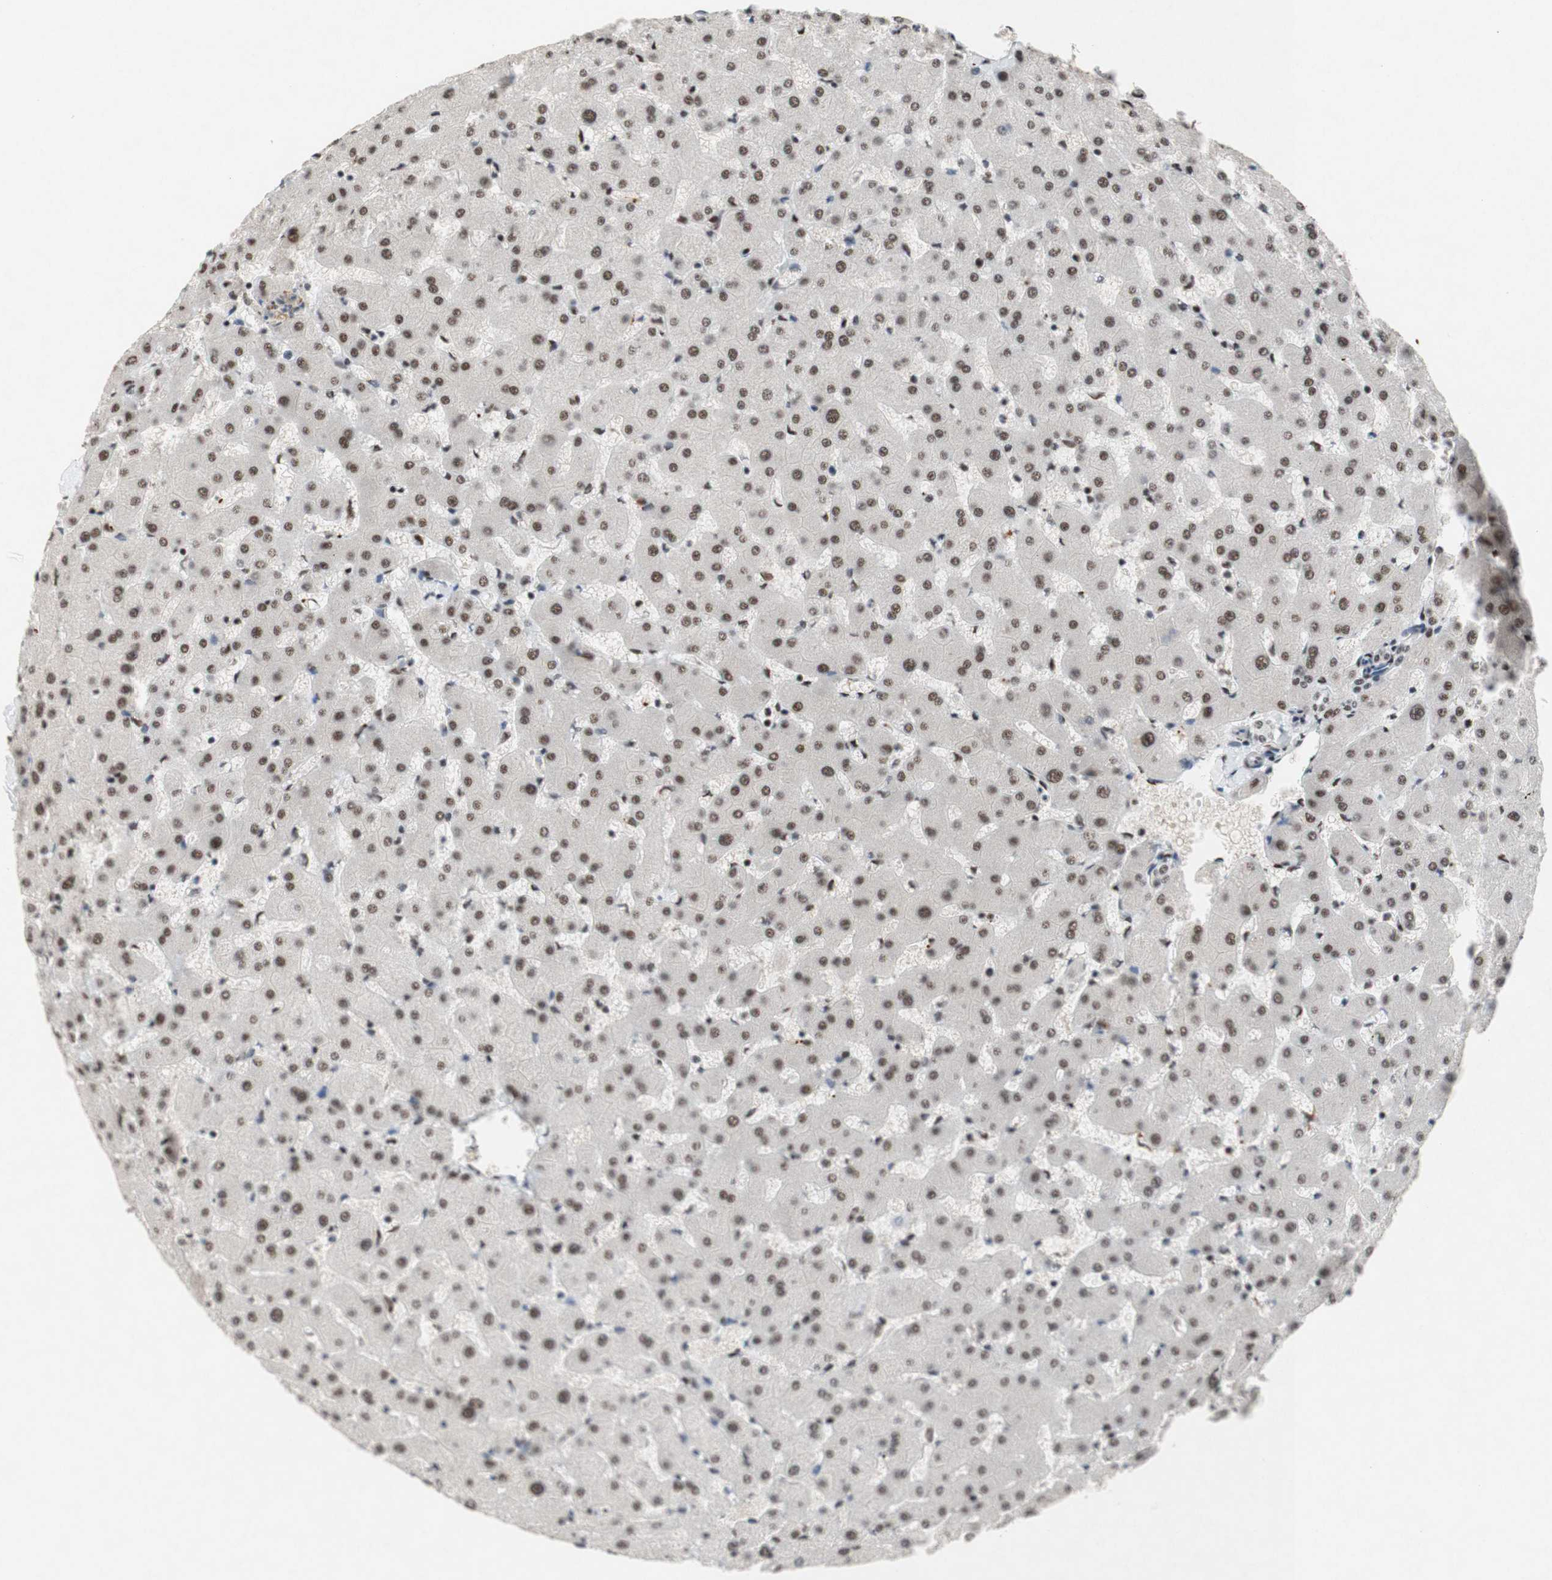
{"staining": {"intensity": "moderate", "quantity": "25%-75%", "location": "nuclear"}, "tissue": "liver", "cell_type": "Cholangiocytes", "image_type": "normal", "snomed": [{"axis": "morphology", "description": "Normal tissue, NOS"}, {"axis": "topography", "description": "Liver"}], "caption": "Normal liver shows moderate nuclear positivity in approximately 25%-75% of cholangiocytes.", "gene": "TLE1", "patient": {"sex": "female", "age": 63}}